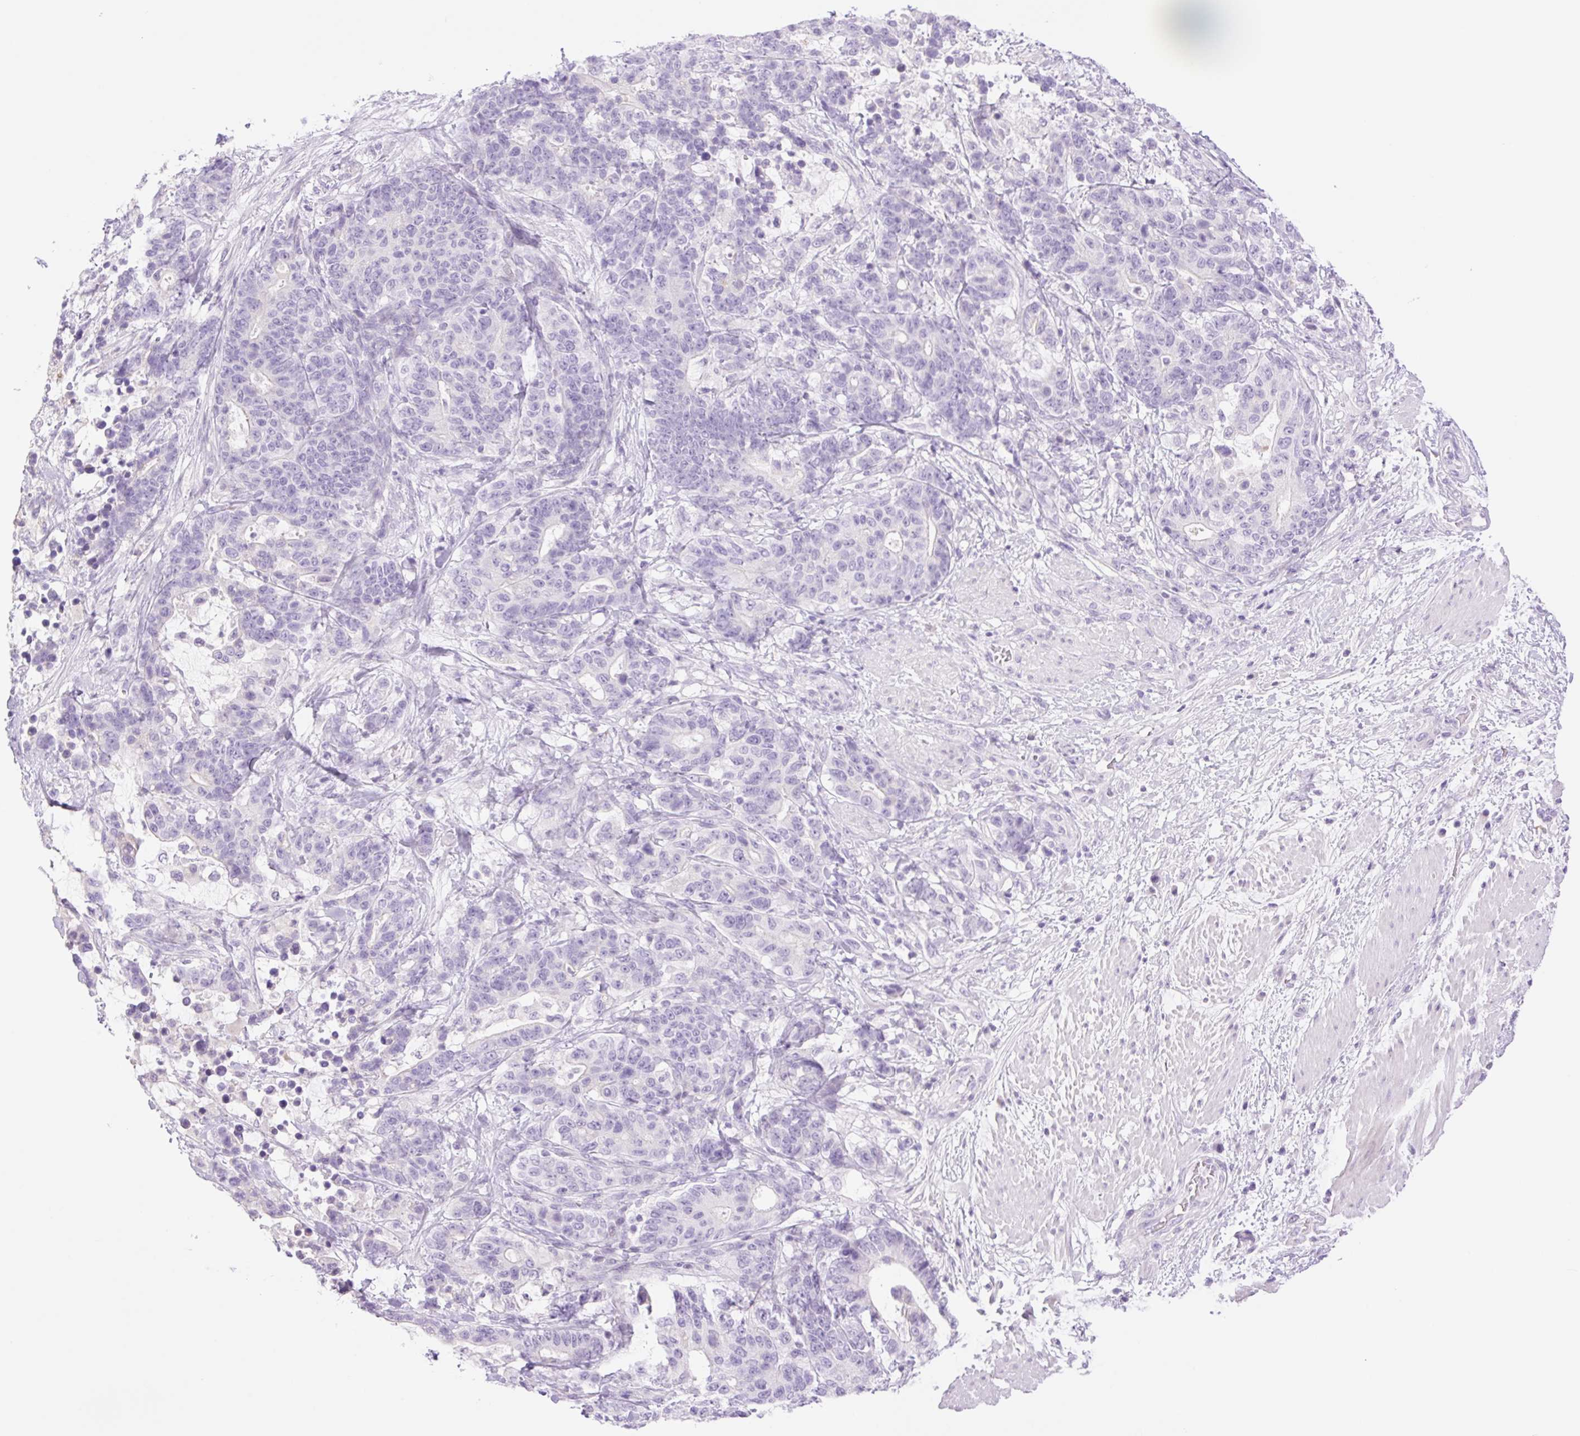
{"staining": {"intensity": "negative", "quantity": "none", "location": "none"}, "tissue": "stomach cancer", "cell_type": "Tumor cells", "image_type": "cancer", "snomed": [{"axis": "morphology", "description": "Normal tissue, NOS"}, {"axis": "morphology", "description": "Adenocarcinoma, NOS"}, {"axis": "topography", "description": "Stomach"}], "caption": "Stomach cancer was stained to show a protein in brown. There is no significant expression in tumor cells. (Brightfield microscopy of DAB immunohistochemistry (IHC) at high magnification).", "gene": "TBX15", "patient": {"sex": "female", "age": 64}}